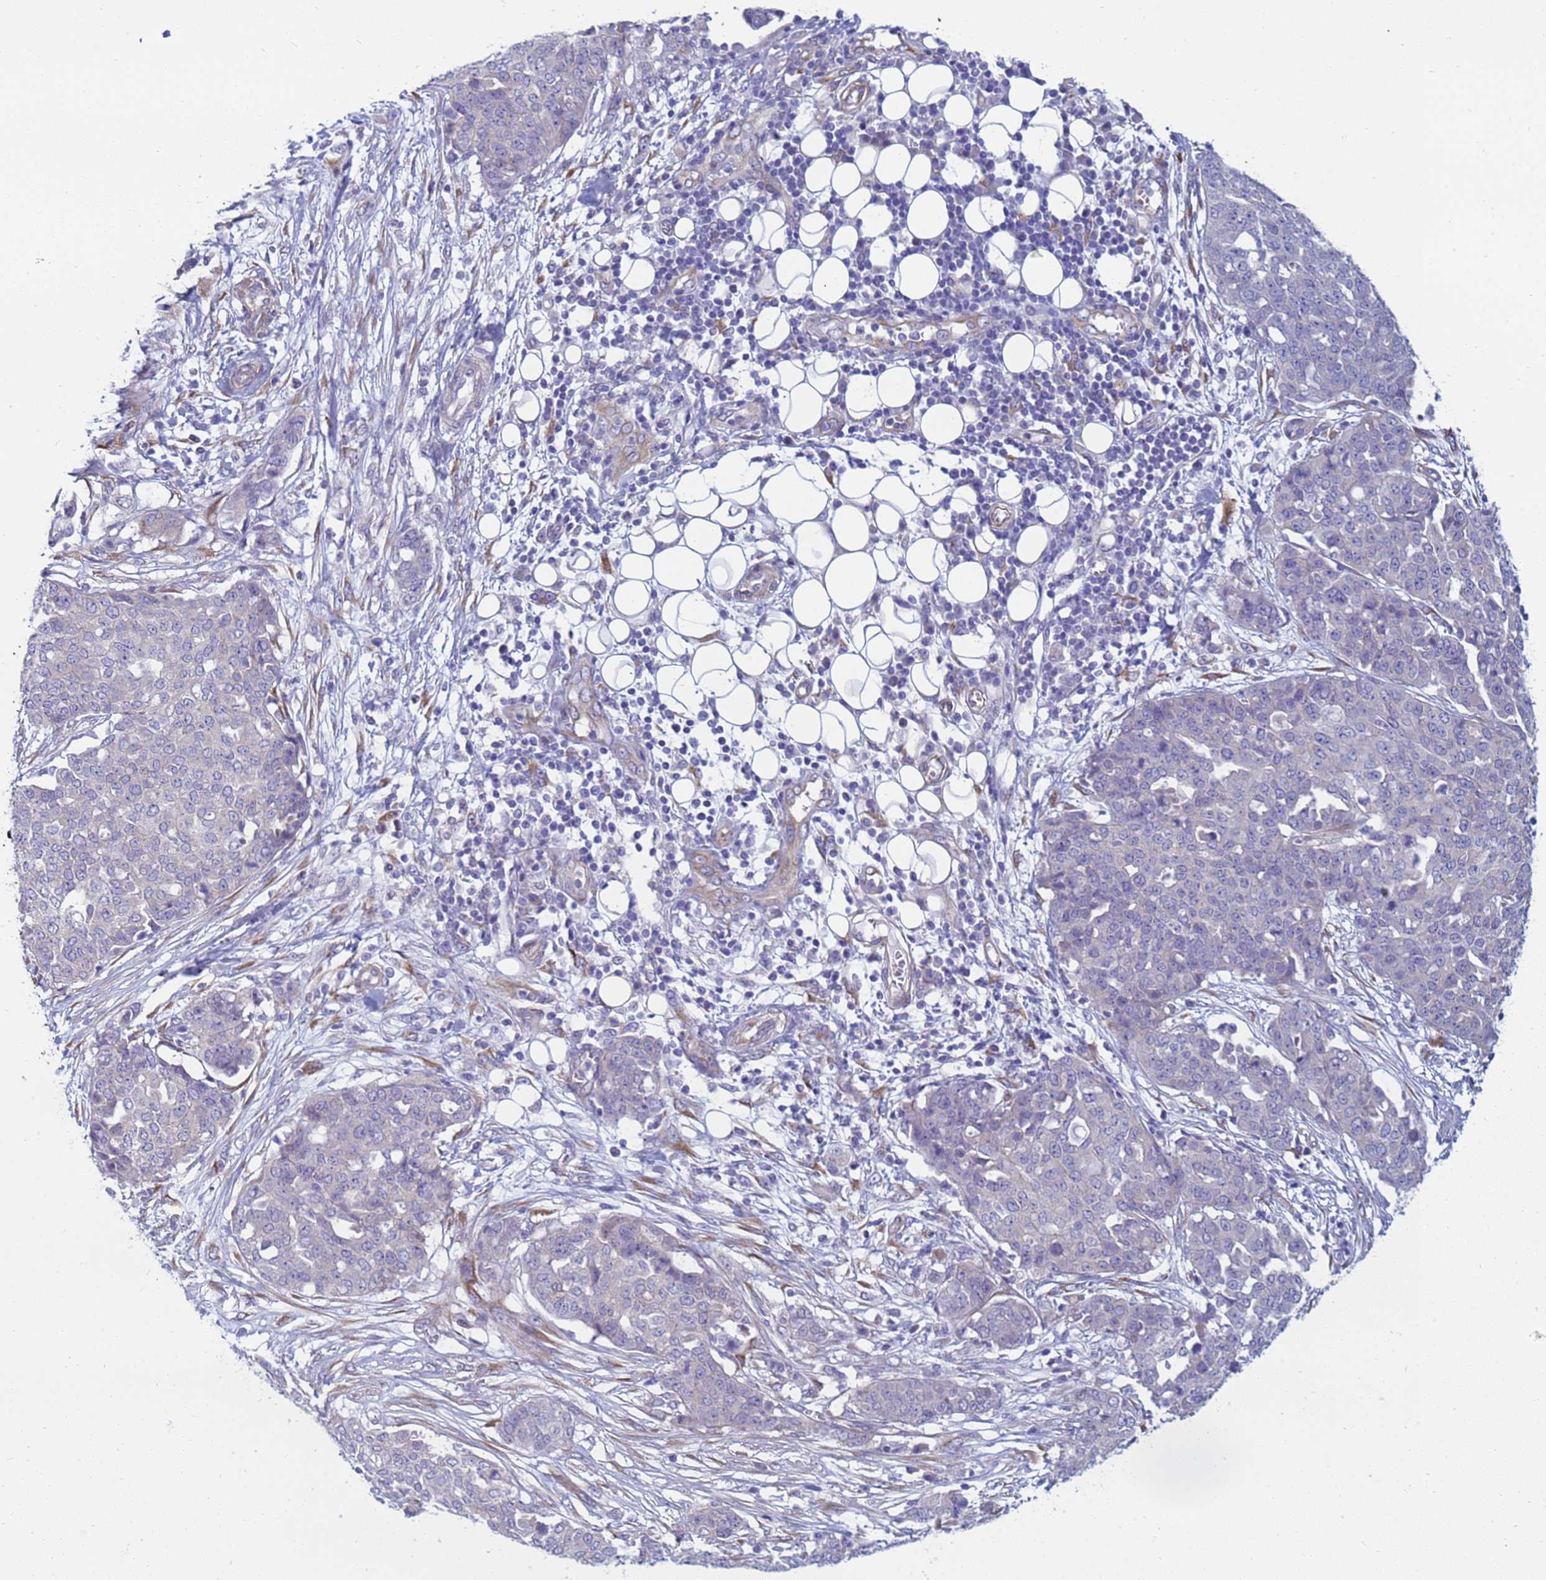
{"staining": {"intensity": "negative", "quantity": "none", "location": "none"}, "tissue": "ovarian cancer", "cell_type": "Tumor cells", "image_type": "cancer", "snomed": [{"axis": "morphology", "description": "Cystadenocarcinoma, serous, NOS"}, {"axis": "topography", "description": "Soft tissue"}, {"axis": "topography", "description": "Ovary"}], "caption": "This is a micrograph of immunohistochemistry staining of ovarian cancer, which shows no staining in tumor cells. (Stains: DAB immunohistochemistry with hematoxylin counter stain, Microscopy: brightfield microscopy at high magnification).", "gene": "TRPC6", "patient": {"sex": "female", "age": 57}}